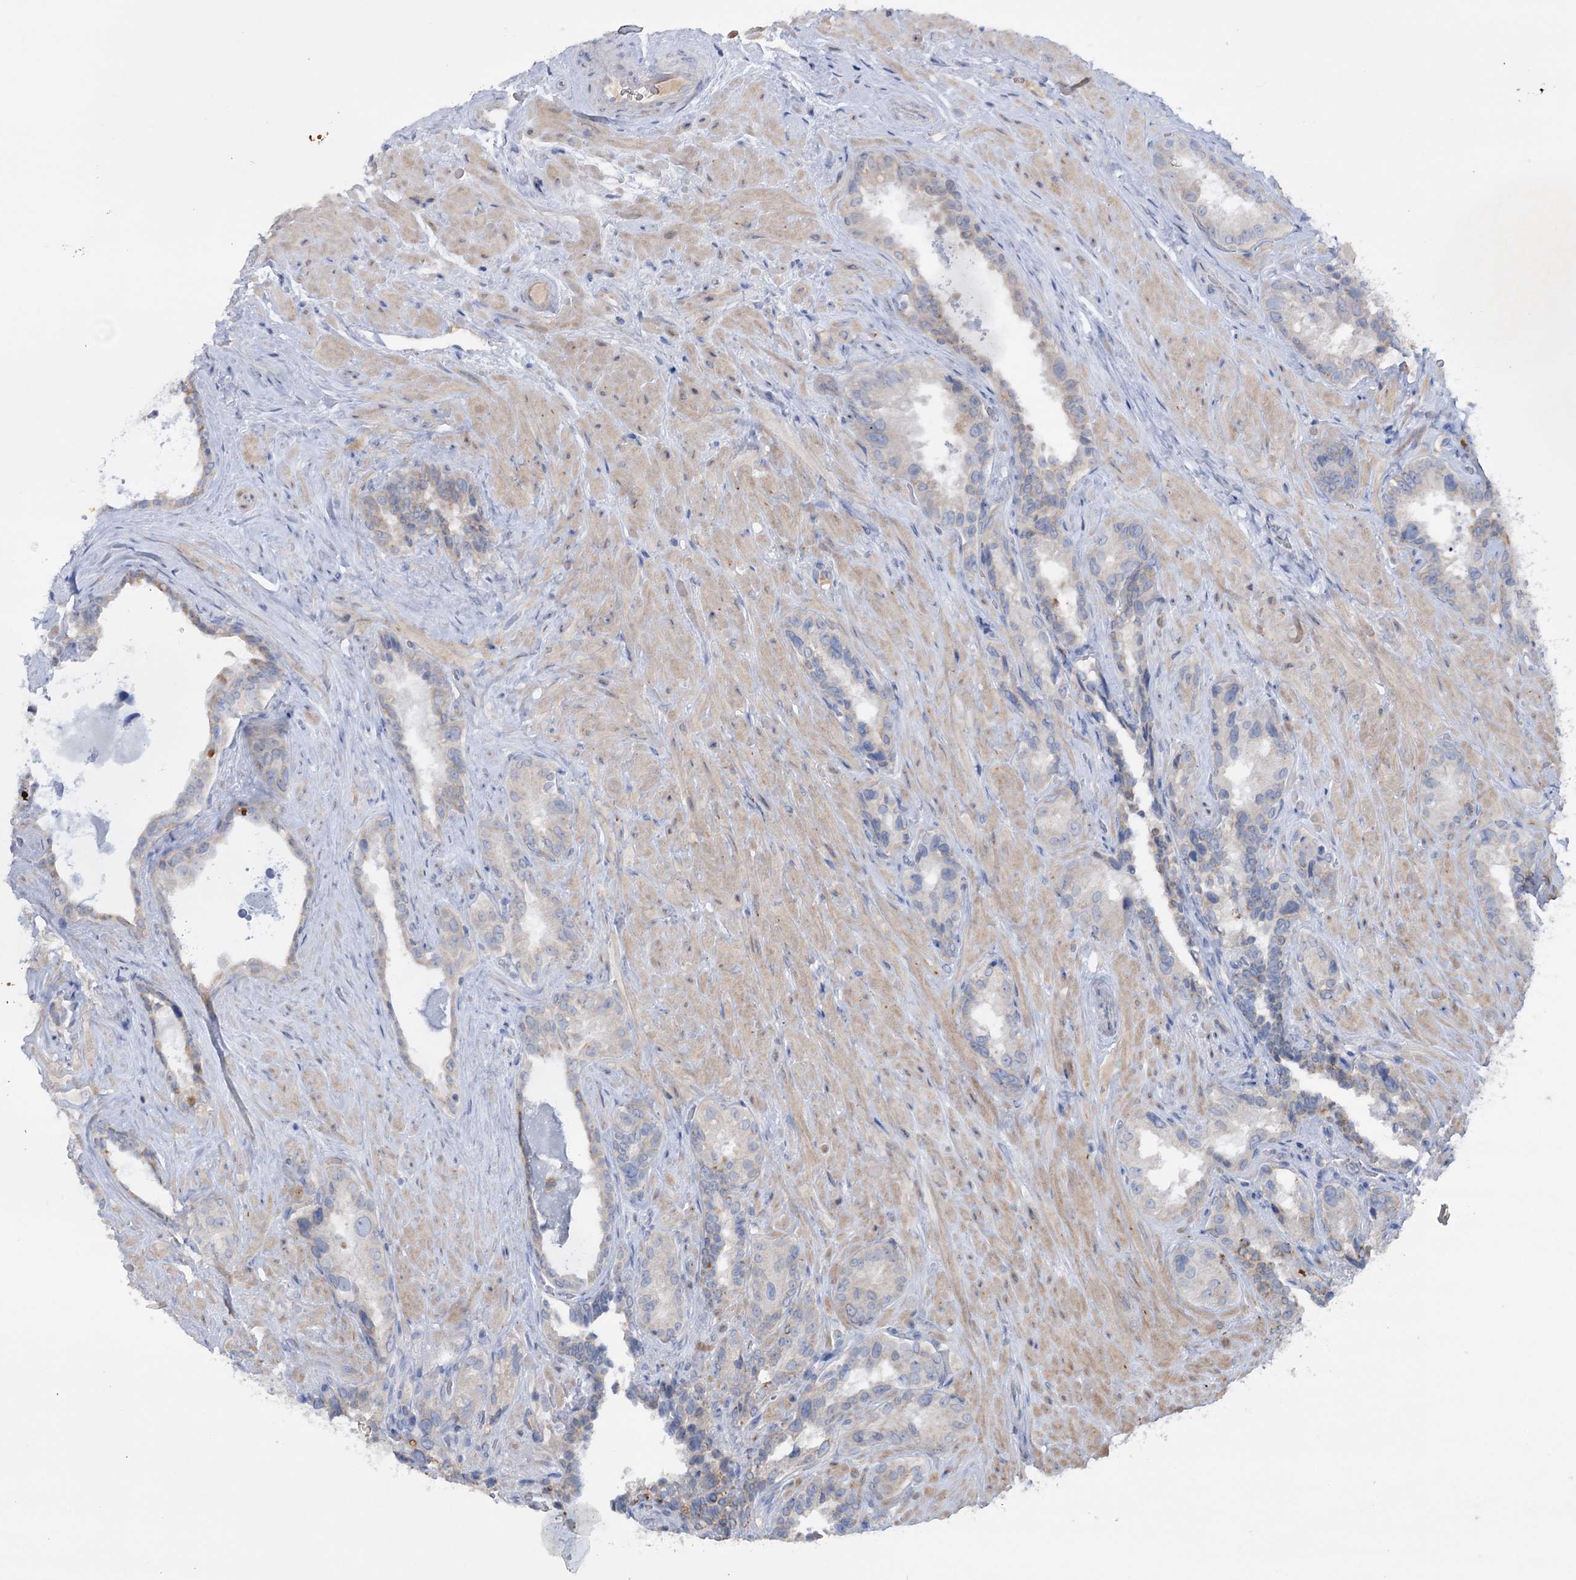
{"staining": {"intensity": "weak", "quantity": "<25%", "location": "cytoplasmic/membranous"}, "tissue": "seminal vesicle", "cell_type": "Glandular cells", "image_type": "normal", "snomed": [{"axis": "morphology", "description": "Normal tissue, NOS"}, {"axis": "topography", "description": "Seminal veicle"}, {"axis": "topography", "description": "Peripheral nerve tissue"}], "caption": "Seminal vesicle stained for a protein using immunohistochemistry (IHC) demonstrates no staining glandular cells.", "gene": "MTCH2", "patient": {"sex": "male", "age": 67}}